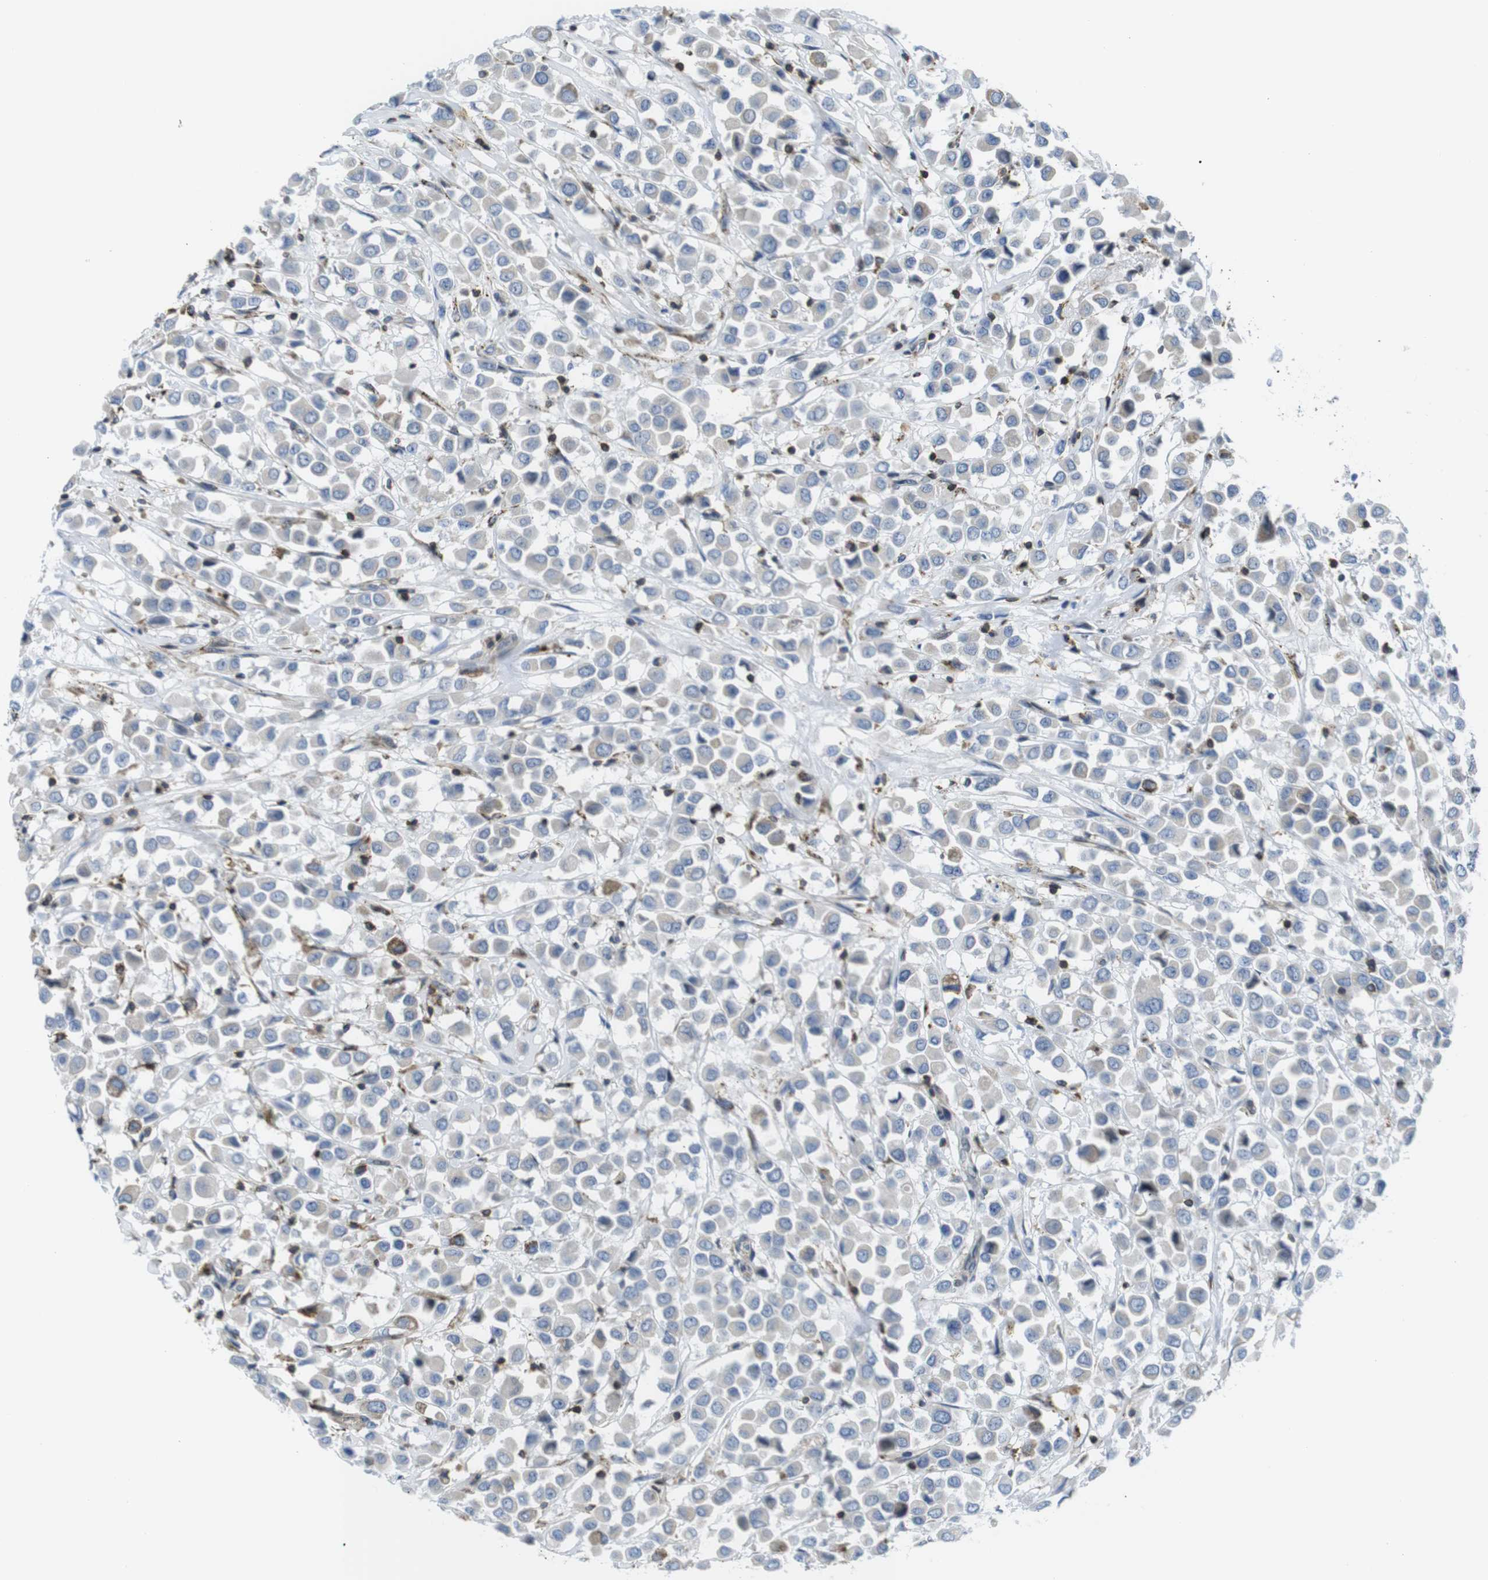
{"staining": {"intensity": "negative", "quantity": "none", "location": "none"}, "tissue": "breast cancer", "cell_type": "Tumor cells", "image_type": "cancer", "snomed": [{"axis": "morphology", "description": "Duct carcinoma"}, {"axis": "topography", "description": "Breast"}], "caption": "Immunohistochemistry (IHC) image of breast cancer (invasive ductal carcinoma) stained for a protein (brown), which demonstrates no expression in tumor cells.", "gene": "KCNE3", "patient": {"sex": "female", "age": 61}}